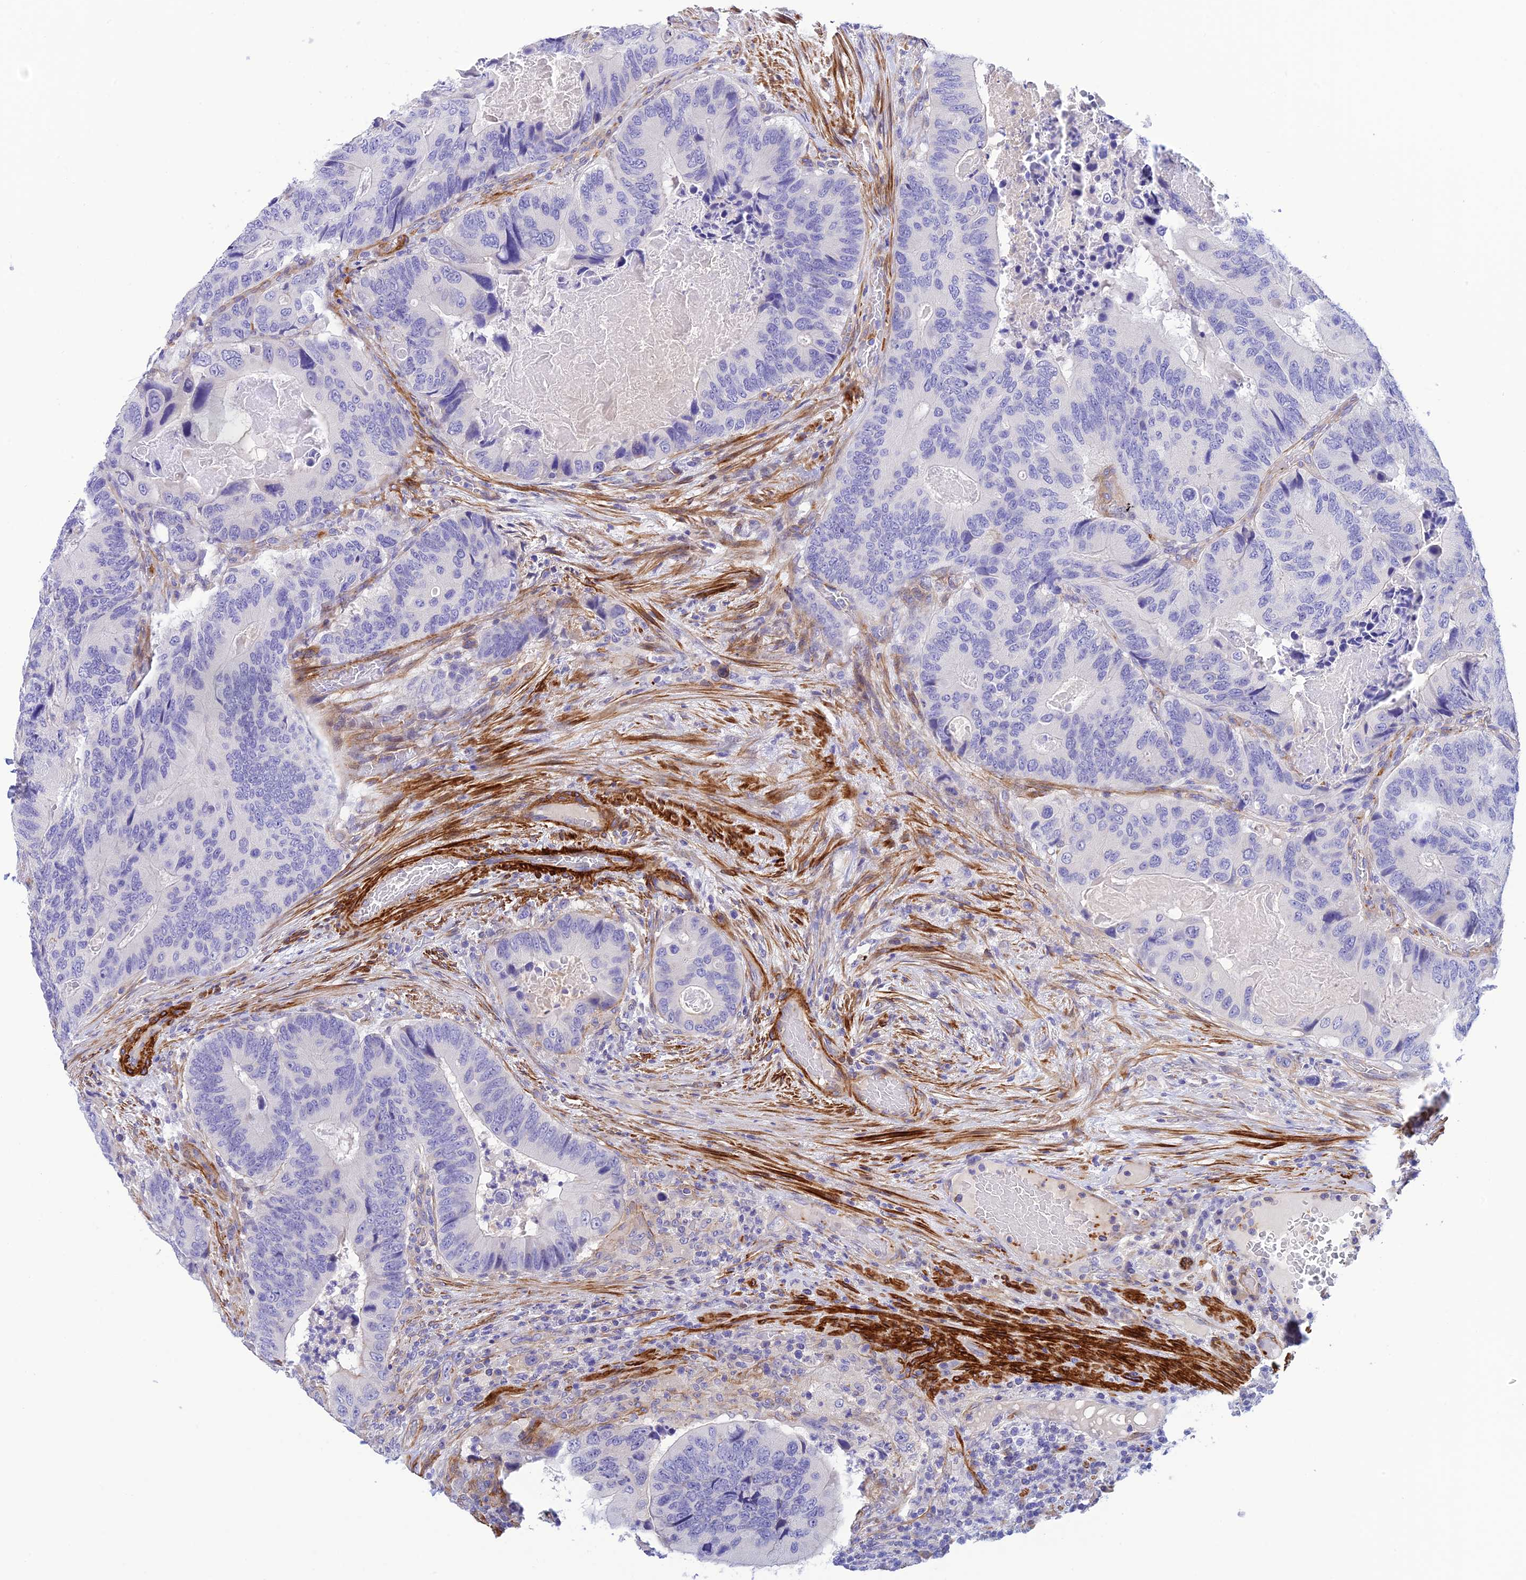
{"staining": {"intensity": "negative", "quantity": "none", "location": "none"}, "tissue": "colorectal cancer", "cell_type": "Tumor cells", "image_type": "cancer", "snomed": [{"axis": "morphology", "description": "Adenocarcinoma, NOS"}, {"axis": "topography", "description": "Colon"}], "caption": "Immunohistochemistry (IHC) histopathology image of colorectal cancer (adenocarcinoma) stained for a protein (brown), which displays no positivity in tumor cells.", "gene": "ZDHHC16", "patient": {"sex": "male", "age": 84}}